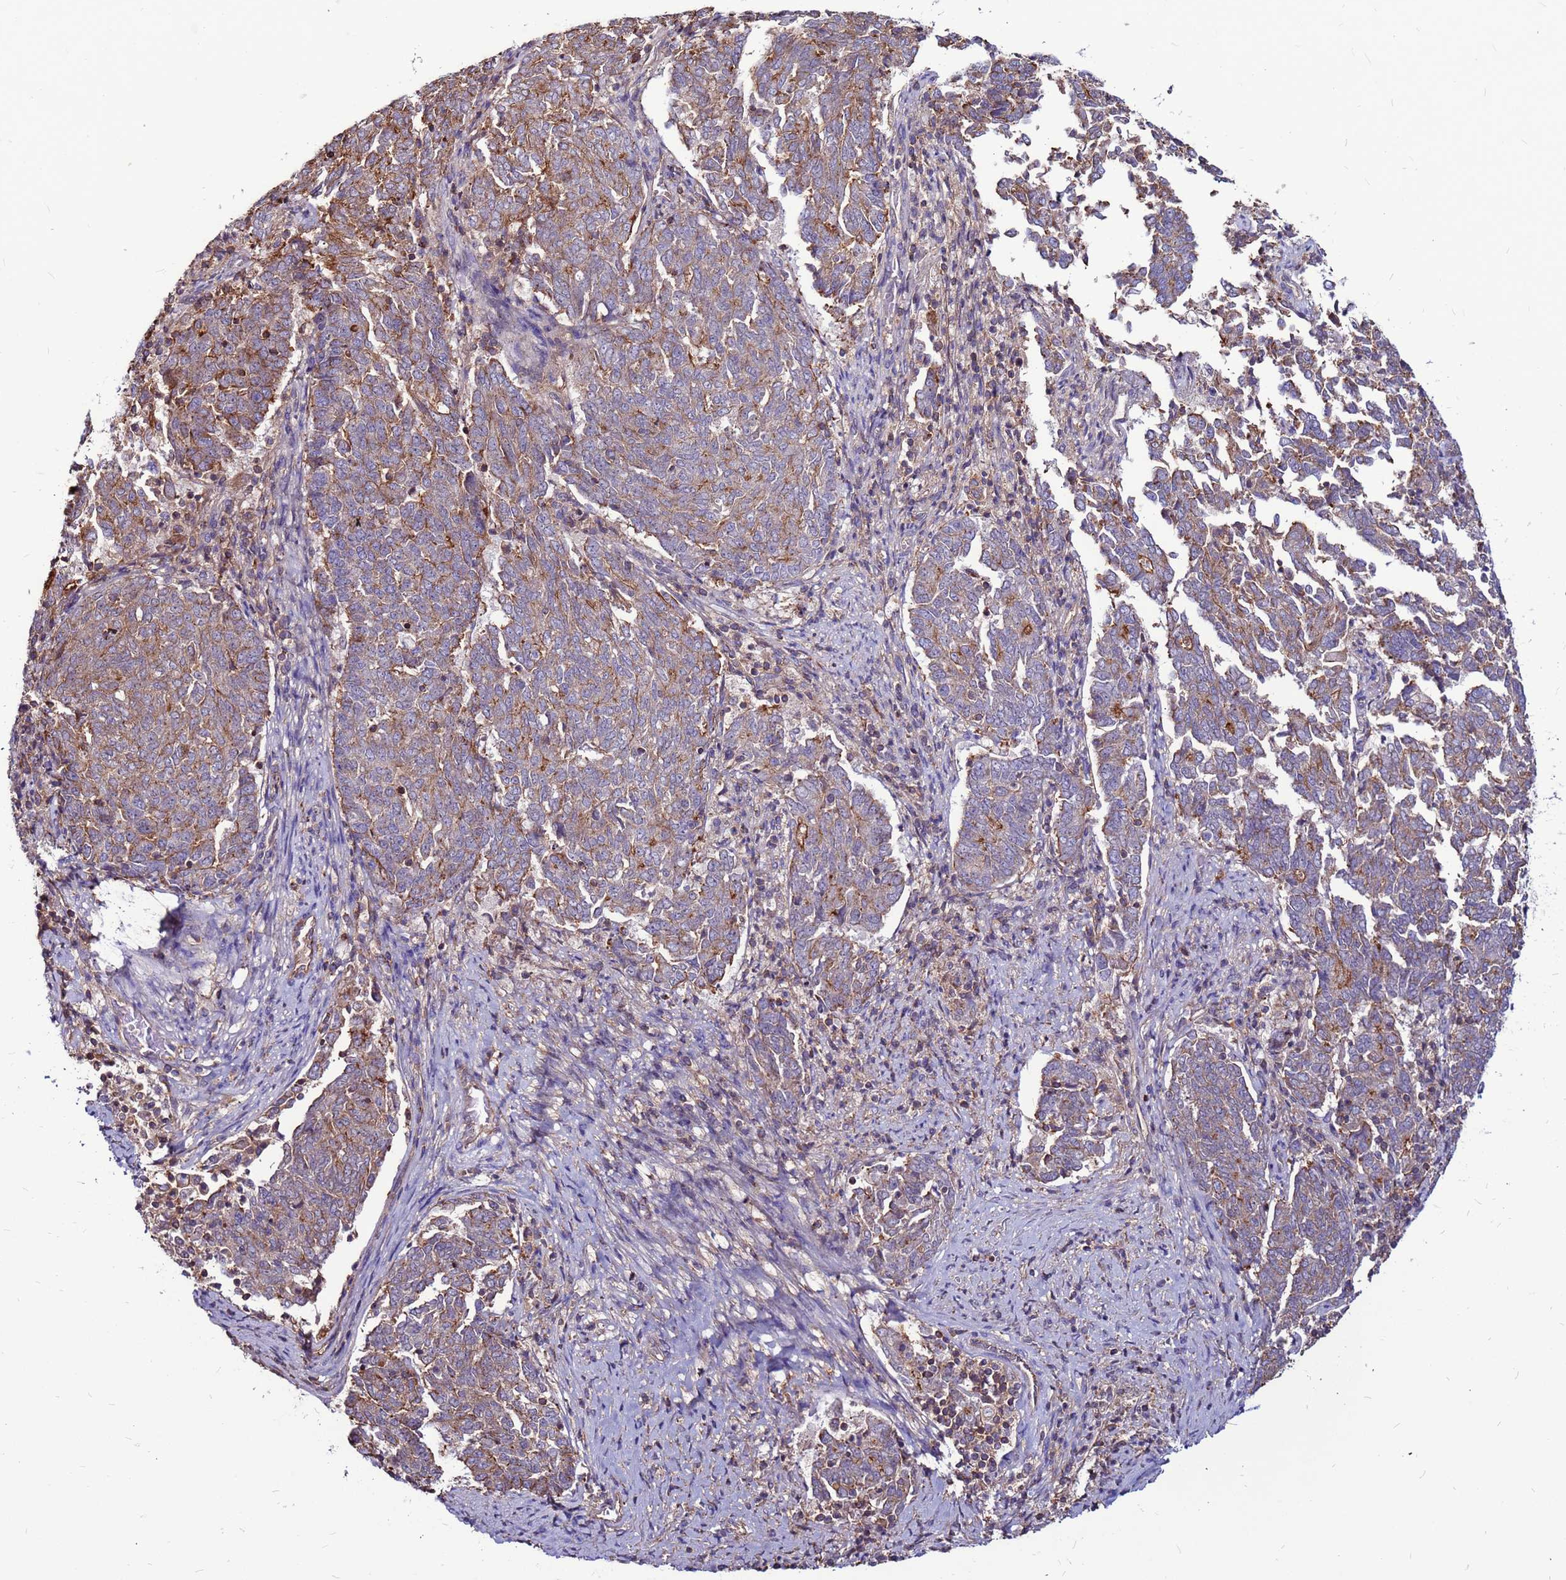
{"staining": {"intensity": "moderate", "quantity": ">75%", "location": "cytoplasmic/membranous"}, "tissue": "endometrial cancer", "cell_type": "Tumor cells", "image_type": "cancer", "snomed": [{"axis": "morphology", "description": "Adenocarcinoma, NOS"}, {"axis": "topography", "description": "Endometrium"}], "caption": "Endometrial cancer was stained to show a protein in brown. There is medium levels of moderate cytoplasmic/membranous expression in approximately >75% of tumor cells.", "gene": "NRN1L", "patient": {"sex": "female", "age": 80}}